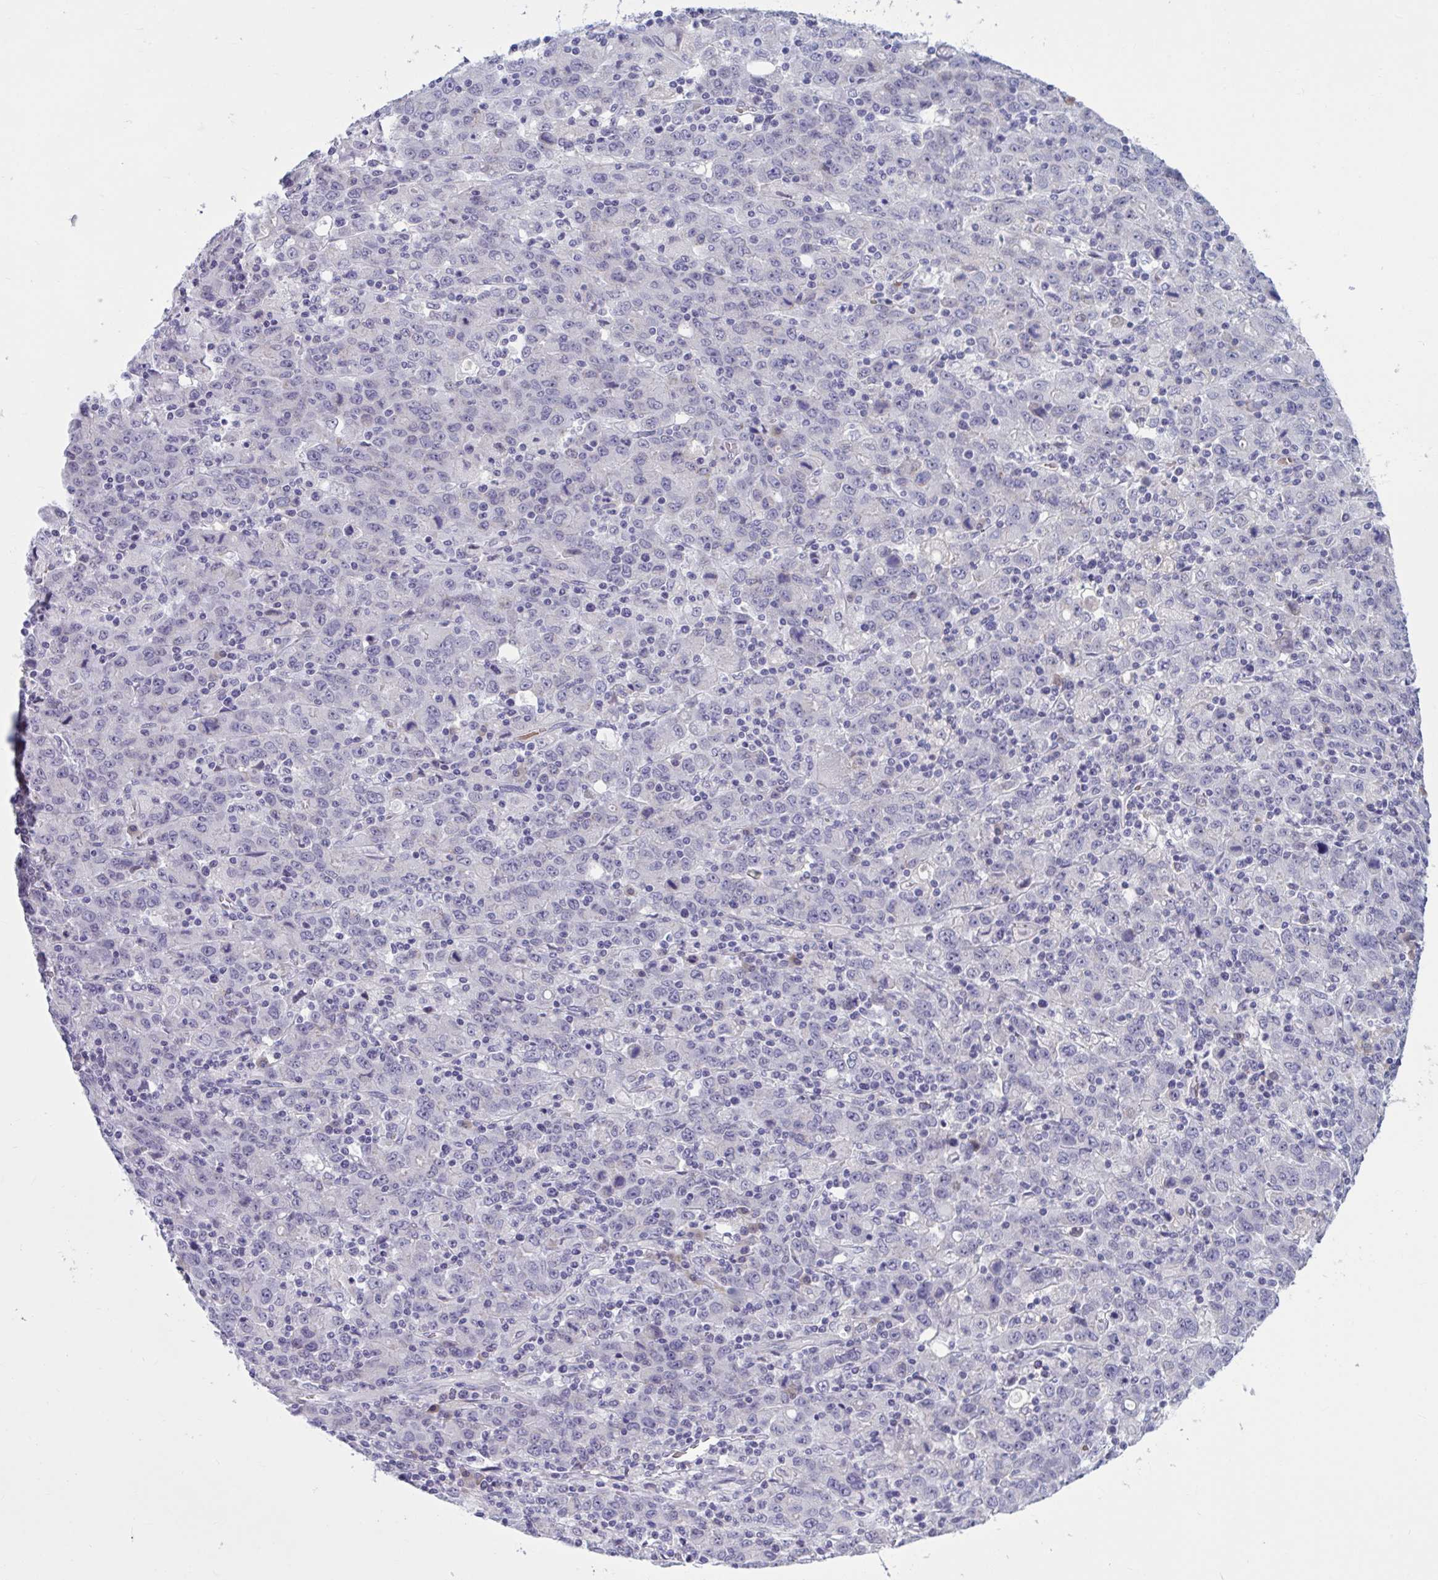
{"staining": {"intensity": "negative", "quantity": "none", "location": "none"}, "tissue": "stomach cancer", "cell_type": "Tumor cells", "image_type": "cancer", "snomed": [{"axis": "morphology", "description": "Adenocarcinoma, NOS"}, {"axis": "topography", "description": "Stomach, upper"}], "caption": "An image of stomach adenocarcinoma stained for a protein displays no brown staining in tumor cells.", "gene": "CNGB3", "patient": {"sex": "male", "age": 69}}